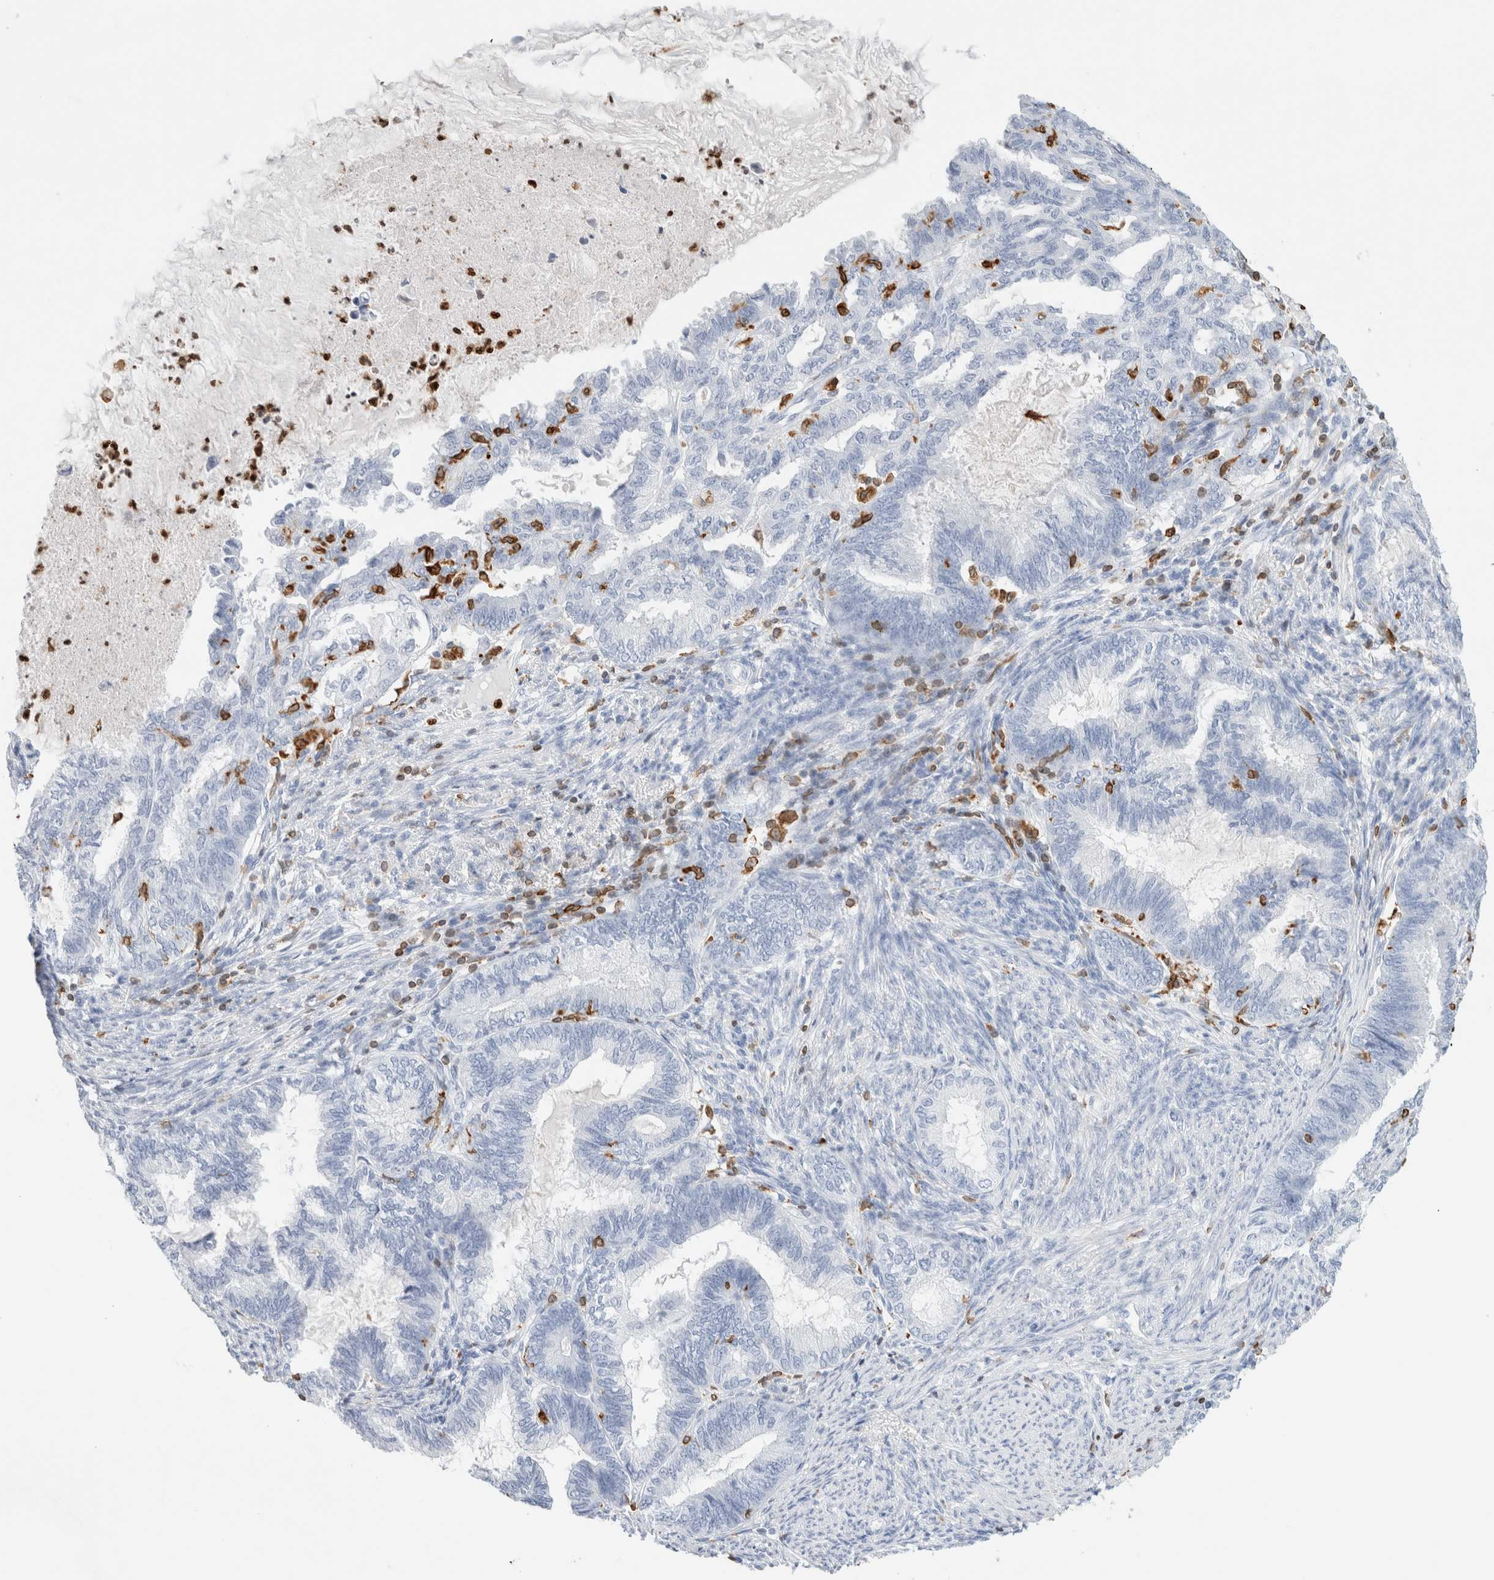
{"staining": {"intensity": "negative", "quantity": "none", "location": "none"}, "tissue": "endometrial cancer", "cell_type": "Tumor cells", "image_type": "cancer", "snomed": [{"axis": "morphology", "description": "Adenocarcinoma, NOS"}, {"axis": "topography", "description": "Endometrium"}], "caption": "High power microscopy image of an immunohistochemistry (IHC) photomicrograph of endometrial adenocarcinoma, revealing no significant positivity in tumor cells.", "gene": "ALOX5AP", "patient": {"sex": "female", "age": 86}}